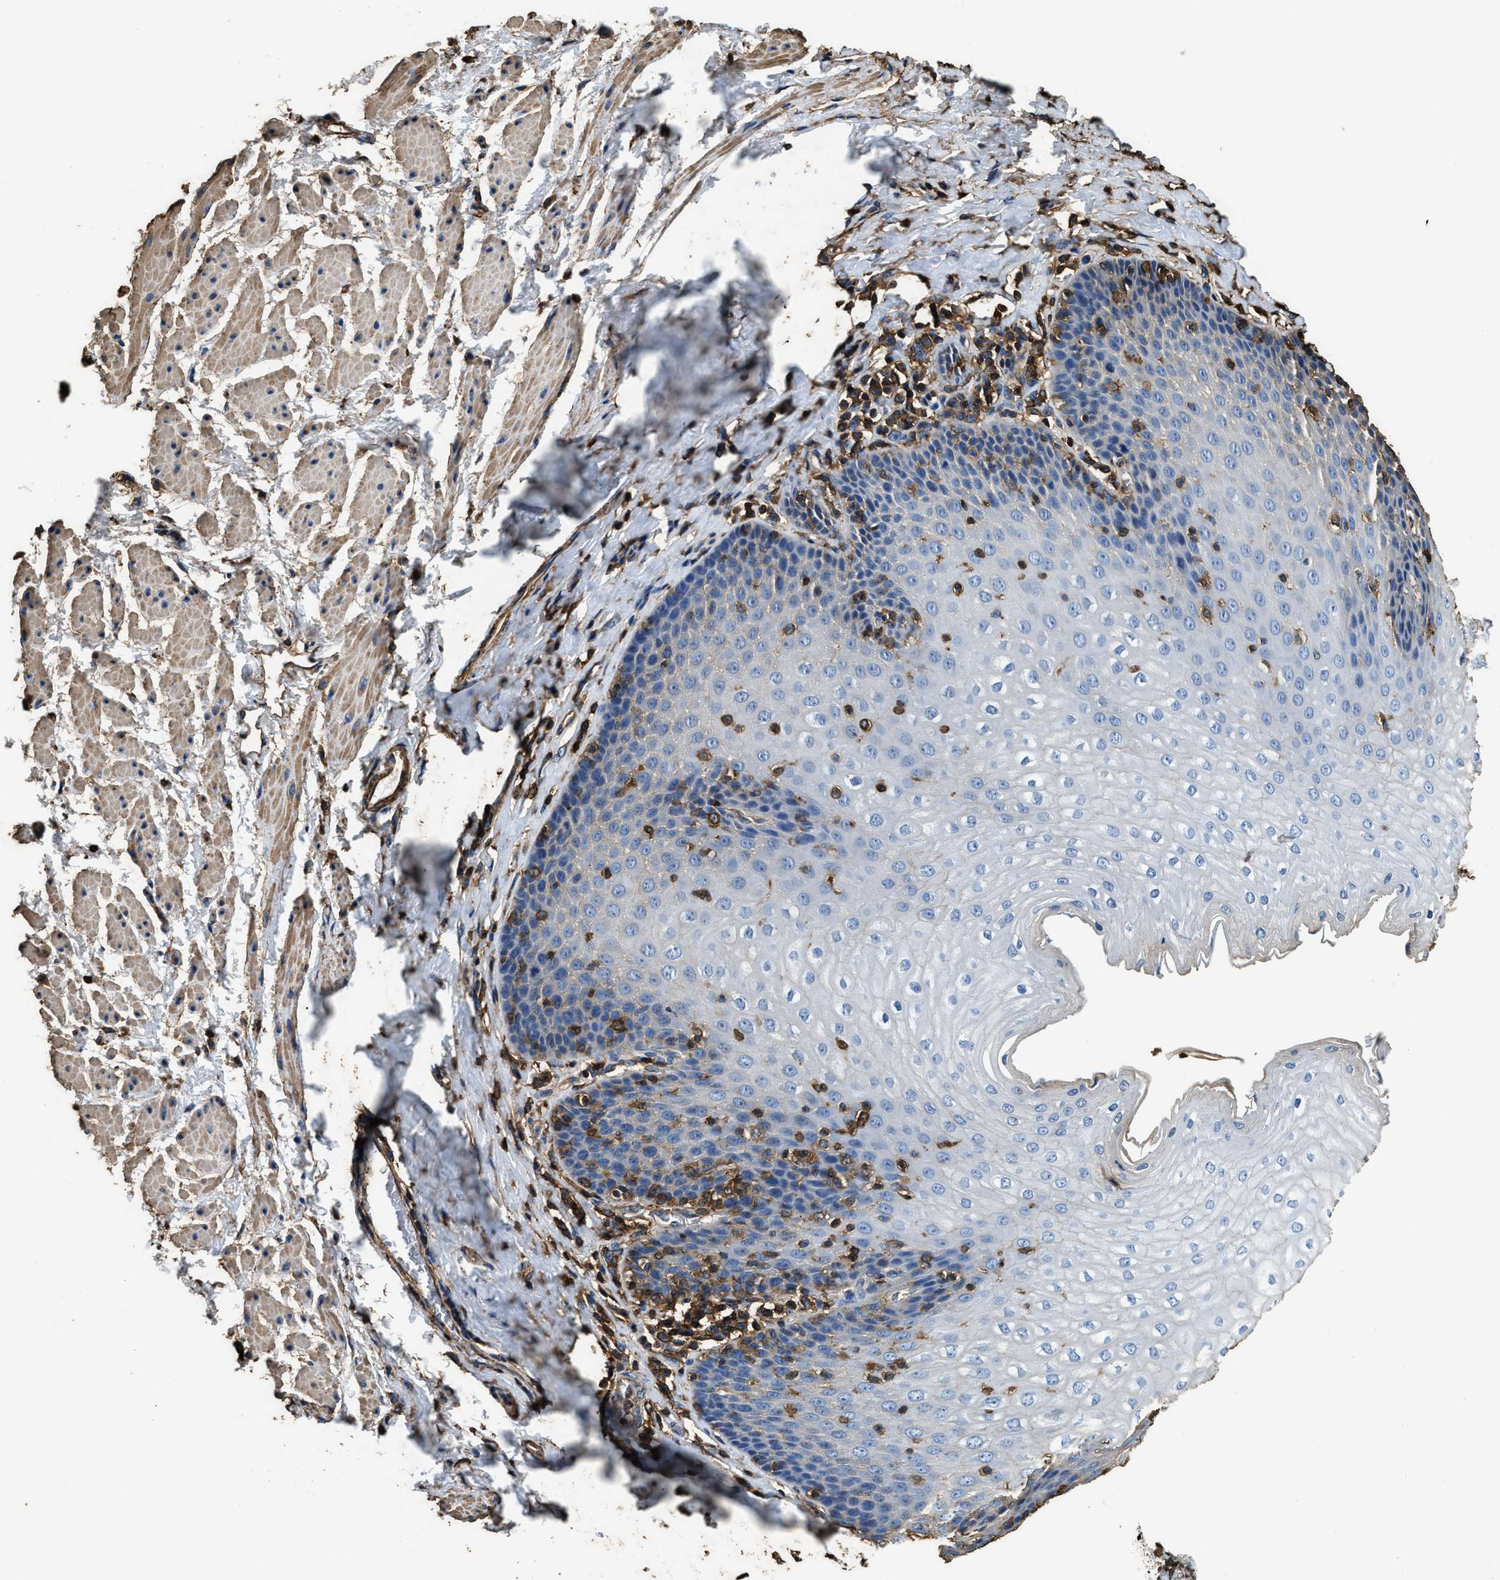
{"staining": {"intensity": "negative", "quantity": "none", "location": "none"}, "tissue": "esophagus", "cell_type": "Squamous epithelial cells", "image_type": "normal", "snomed": [{"axis": "morphology", "description": "Normal tissue, NOS"}, {"axis": "topography", "description": "Esophagus"}], "caption": "IHC micrograph of unremarkable esophagus stained for a protein (brown), which reveals no positivity in squamous epithelial cells.", "gene": "ACCS", "patient": {"sex": "female", "age": 61}}